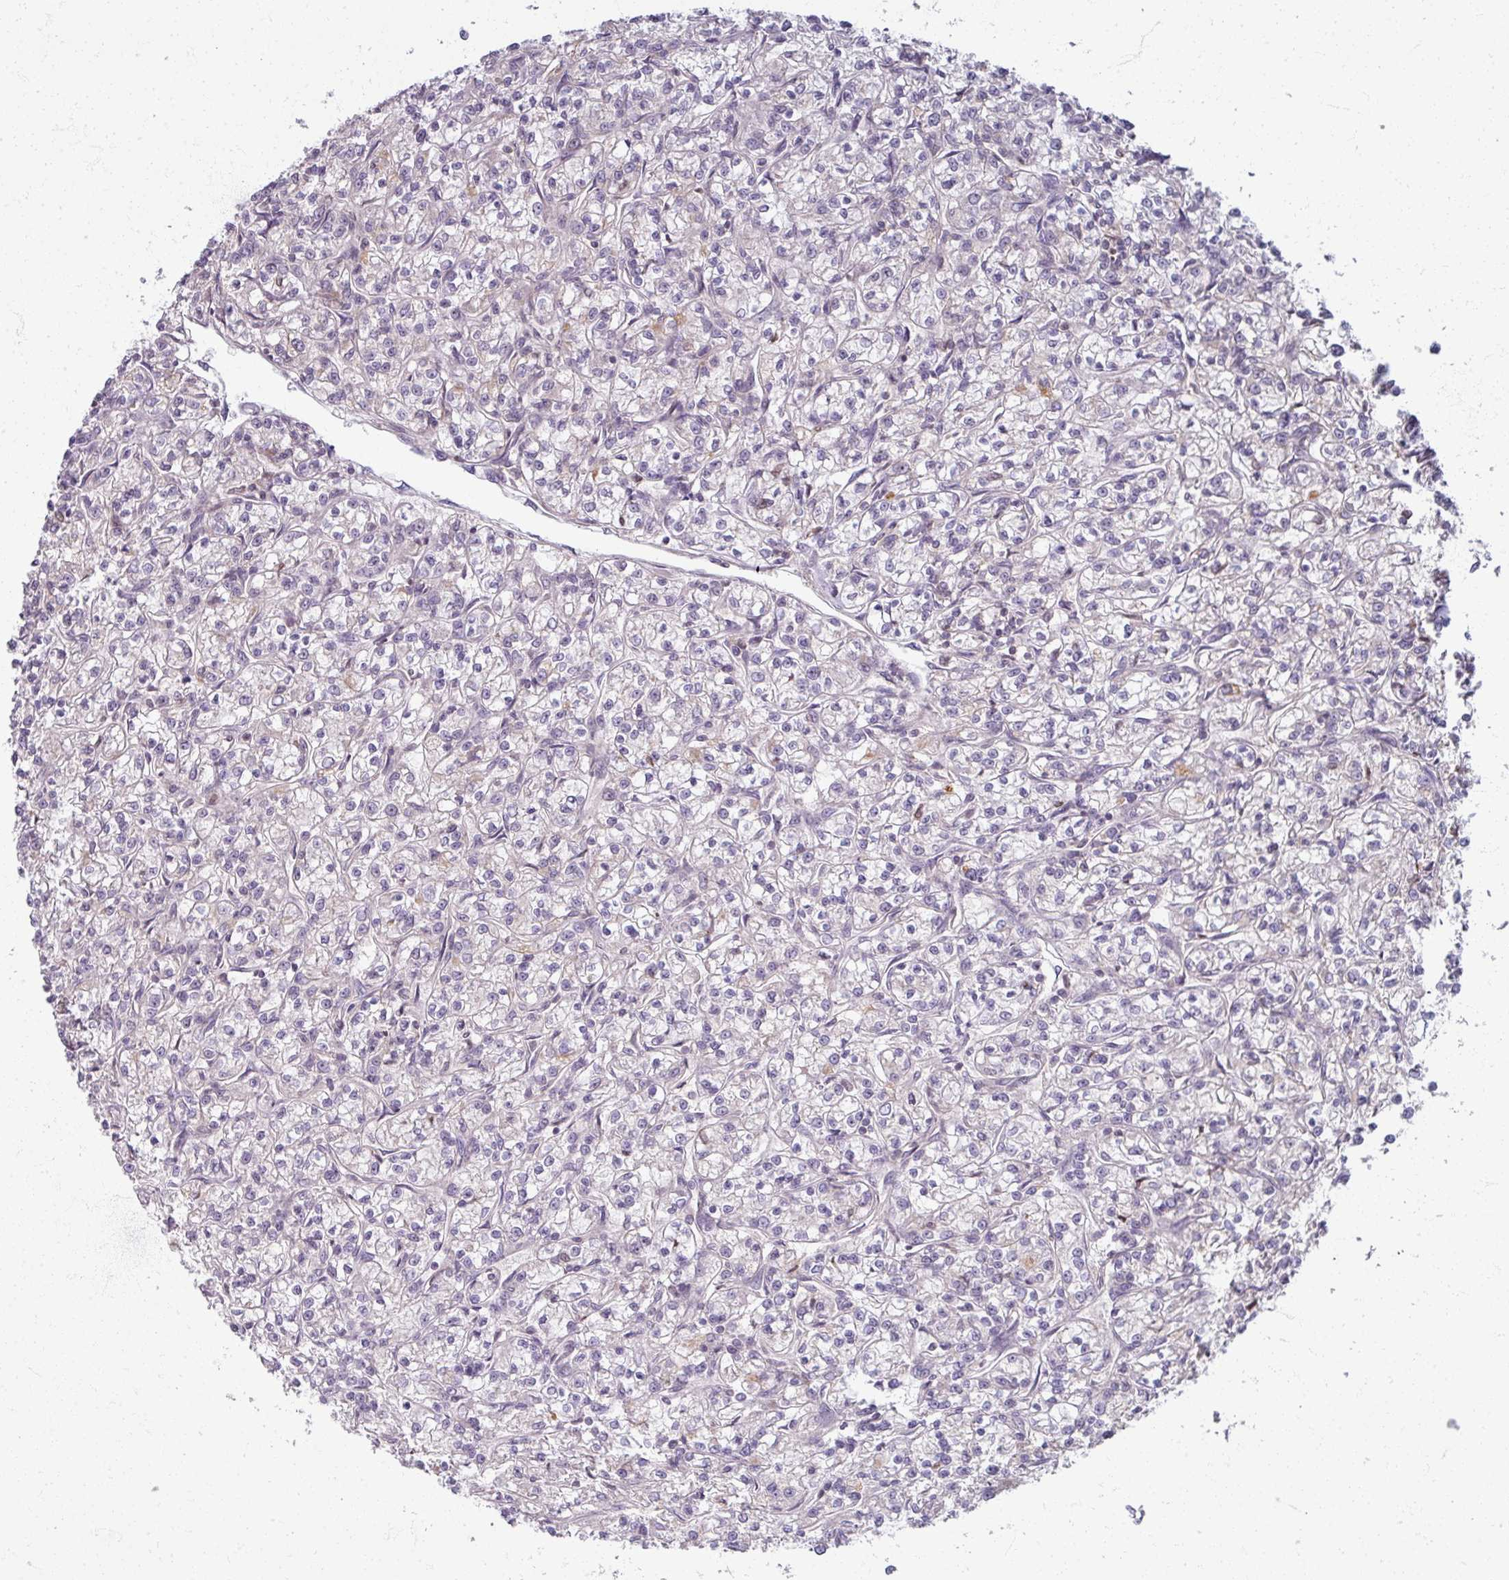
{"staining": {"intensity": "negative", "quantity": "none", "location": "none"}, "tissue": "renal cancer", "cell_type": "Tumor cells", "image_type": "cancer", "snomed": [{"axis": "morphology", "description": "Adenocarcinoma, NOS"}, {"axis": "topography", "description": "Kidney"}], "caption": "Human renal adenocarcinoma stained for a protein using IHC demonstrates no expression in tumor cells.", "gene": "TTLL7", "patient": {"sex": "female", "age": 59}}